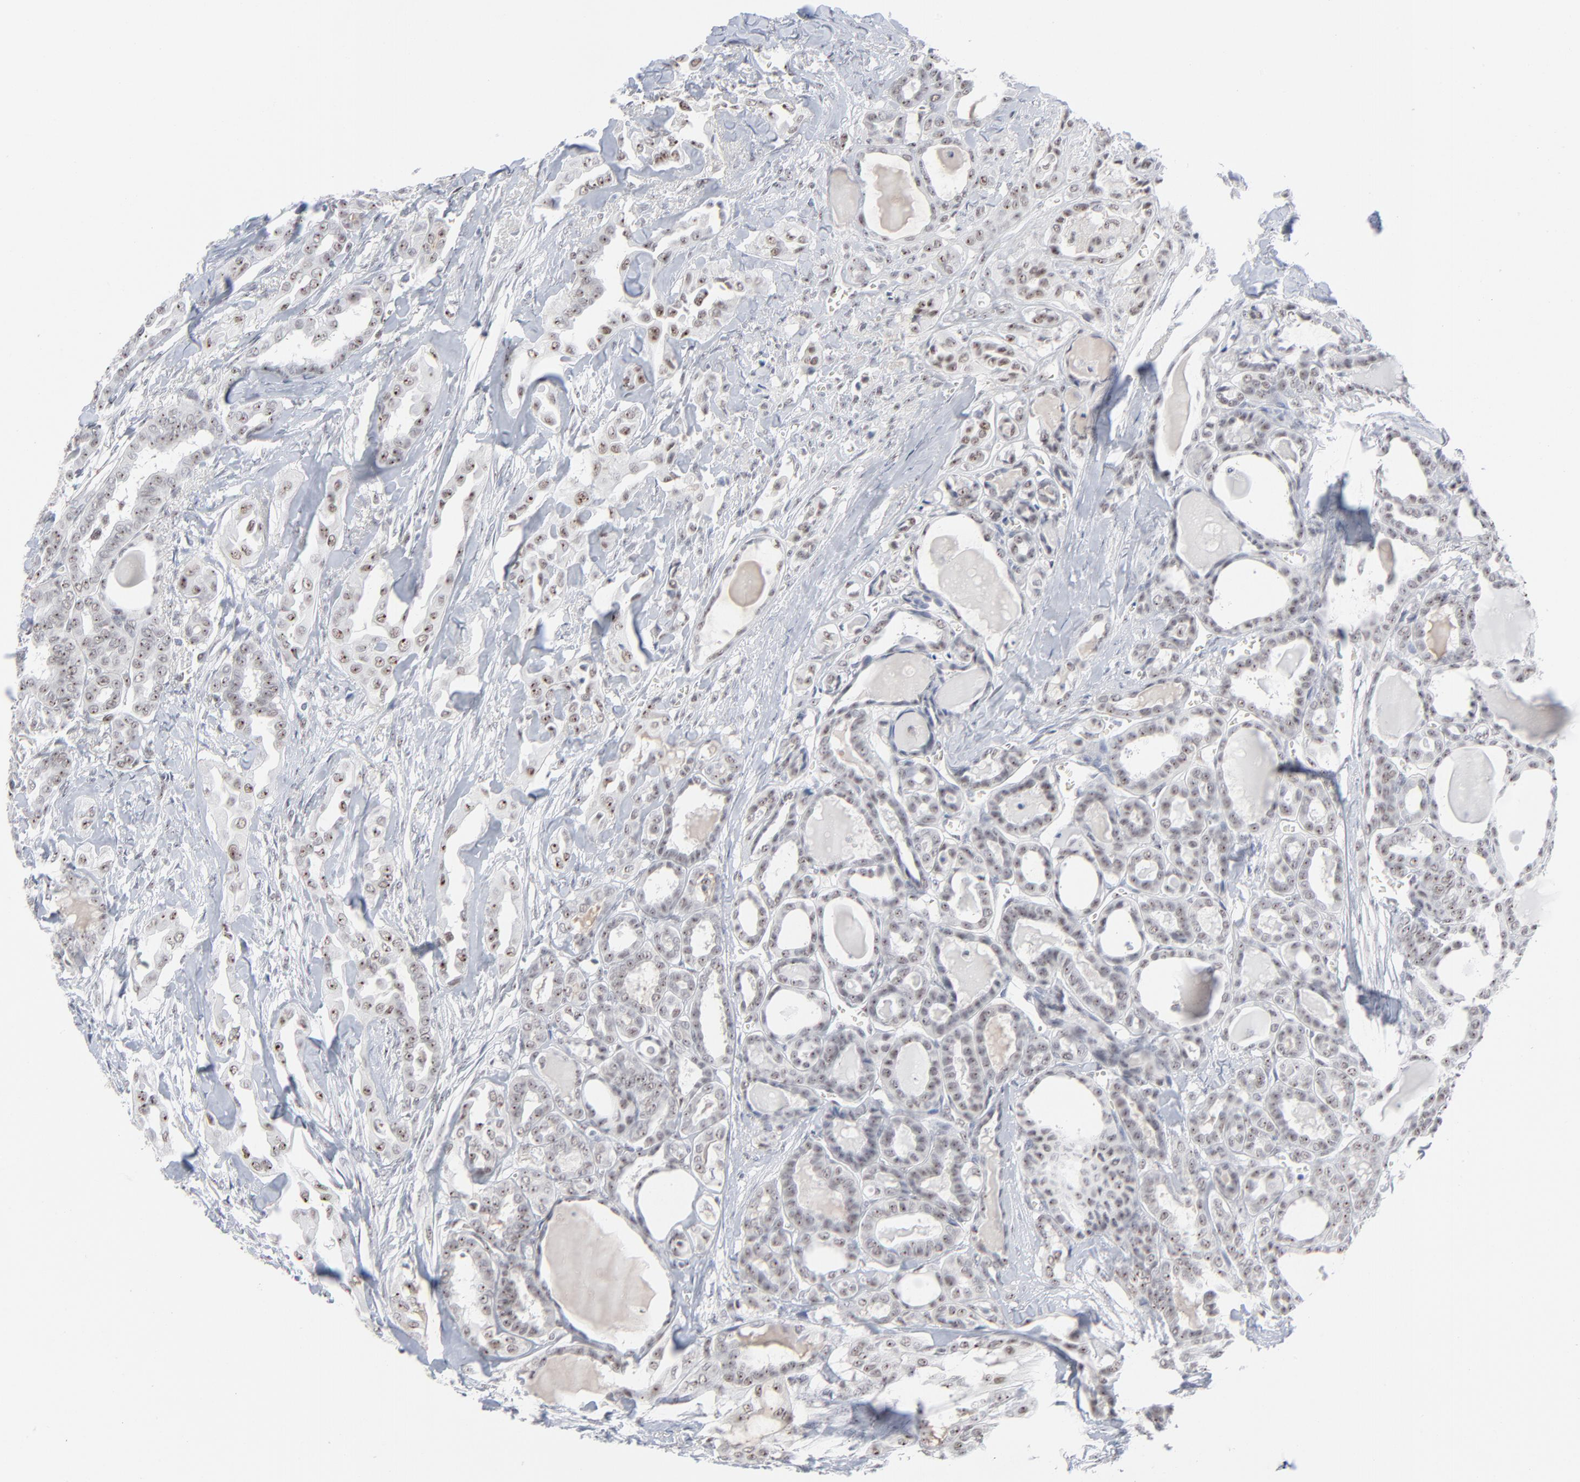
{"staining": {"intensity": "weak", "quantity": ">75%", "location": "nuclear"}, "tissue": "thyroid cancer", "cell_type": "Tumor cells", "image_type": "cancer", "snomed": [{"axis": "morphology", "description": "Carcinoma, NOS"}, {"axis": "topography", "description": "Thyroid gland"}], "caption": "The image exhibits a brown stain indicating the presence of a protein in the nuclear of tumor cells in thyroid cancer. (DAB (3,3'-diaminobenzidine) IHC, brown staining for protein, blue staining for nuclei).", "gene": "MPHOSPH6", "patient": {"sex": "female", "age": 91}}